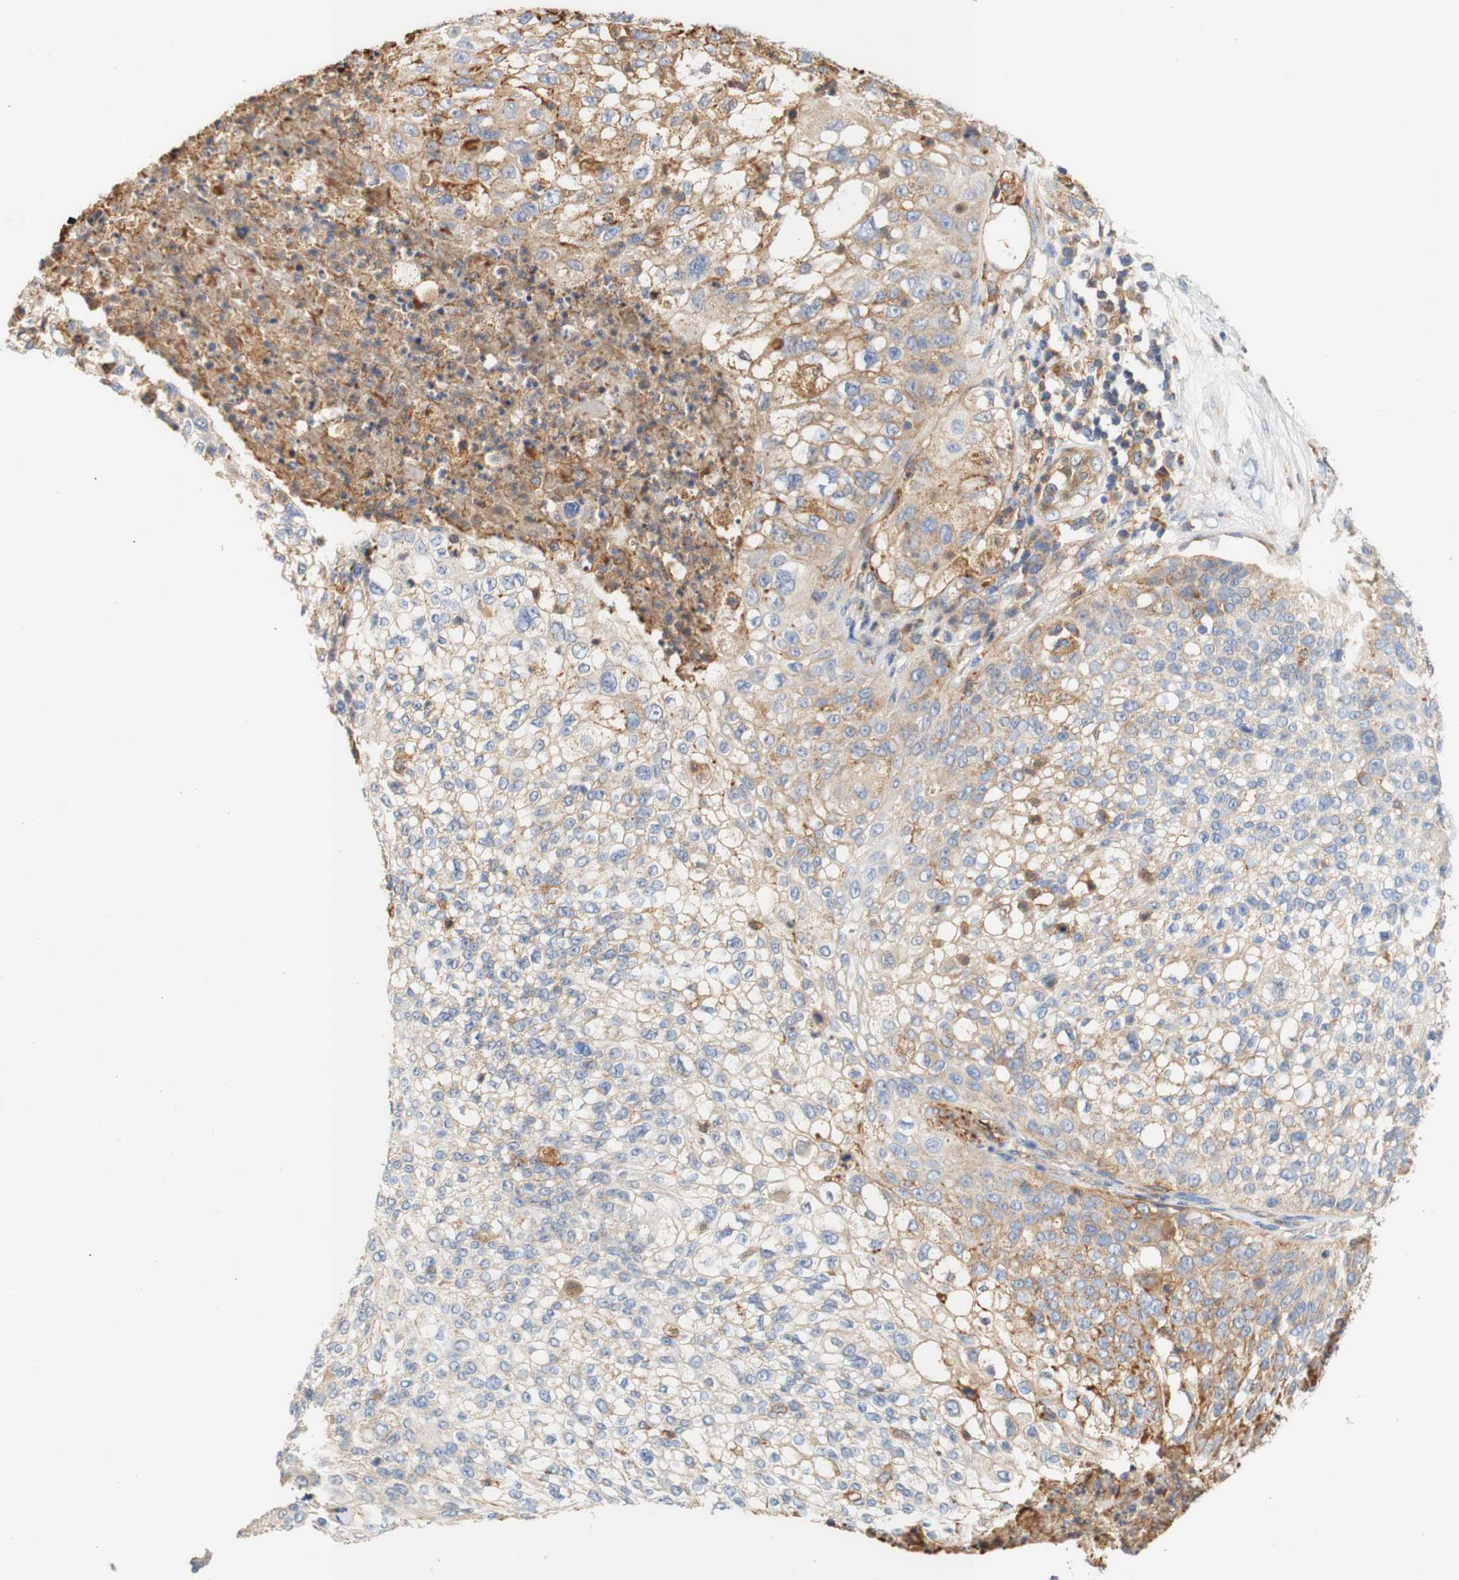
{"staining": {"intensity": "weak", "quantity": "25%-75%", "location": "cytoplasmic/membranous"}, "tissue": "lung cancer", "cell_type": "Tumor cells", "image_type": "cancer", "snomed": [{"axis": "morphology", "description": "Inflammation, NOS"}, {"axis": "morphology", "description": "Squamous cell carcinoma, NOS"}, {"axis": "topography", "description": "Lymph node"}, {"axis": "topography", "description": "Soft tissue"}, {"axis": "topography", "description": "Lung"}], "caption": "Immunohistochemistry of squamous cell carcinoma (lung) reveals low levels of weak cytoplasmic/membranous positivity in approximately 25%-75% of tumor cells.", "gene": "PCDH7", "patient": {"sex": "male", "age": 66}}